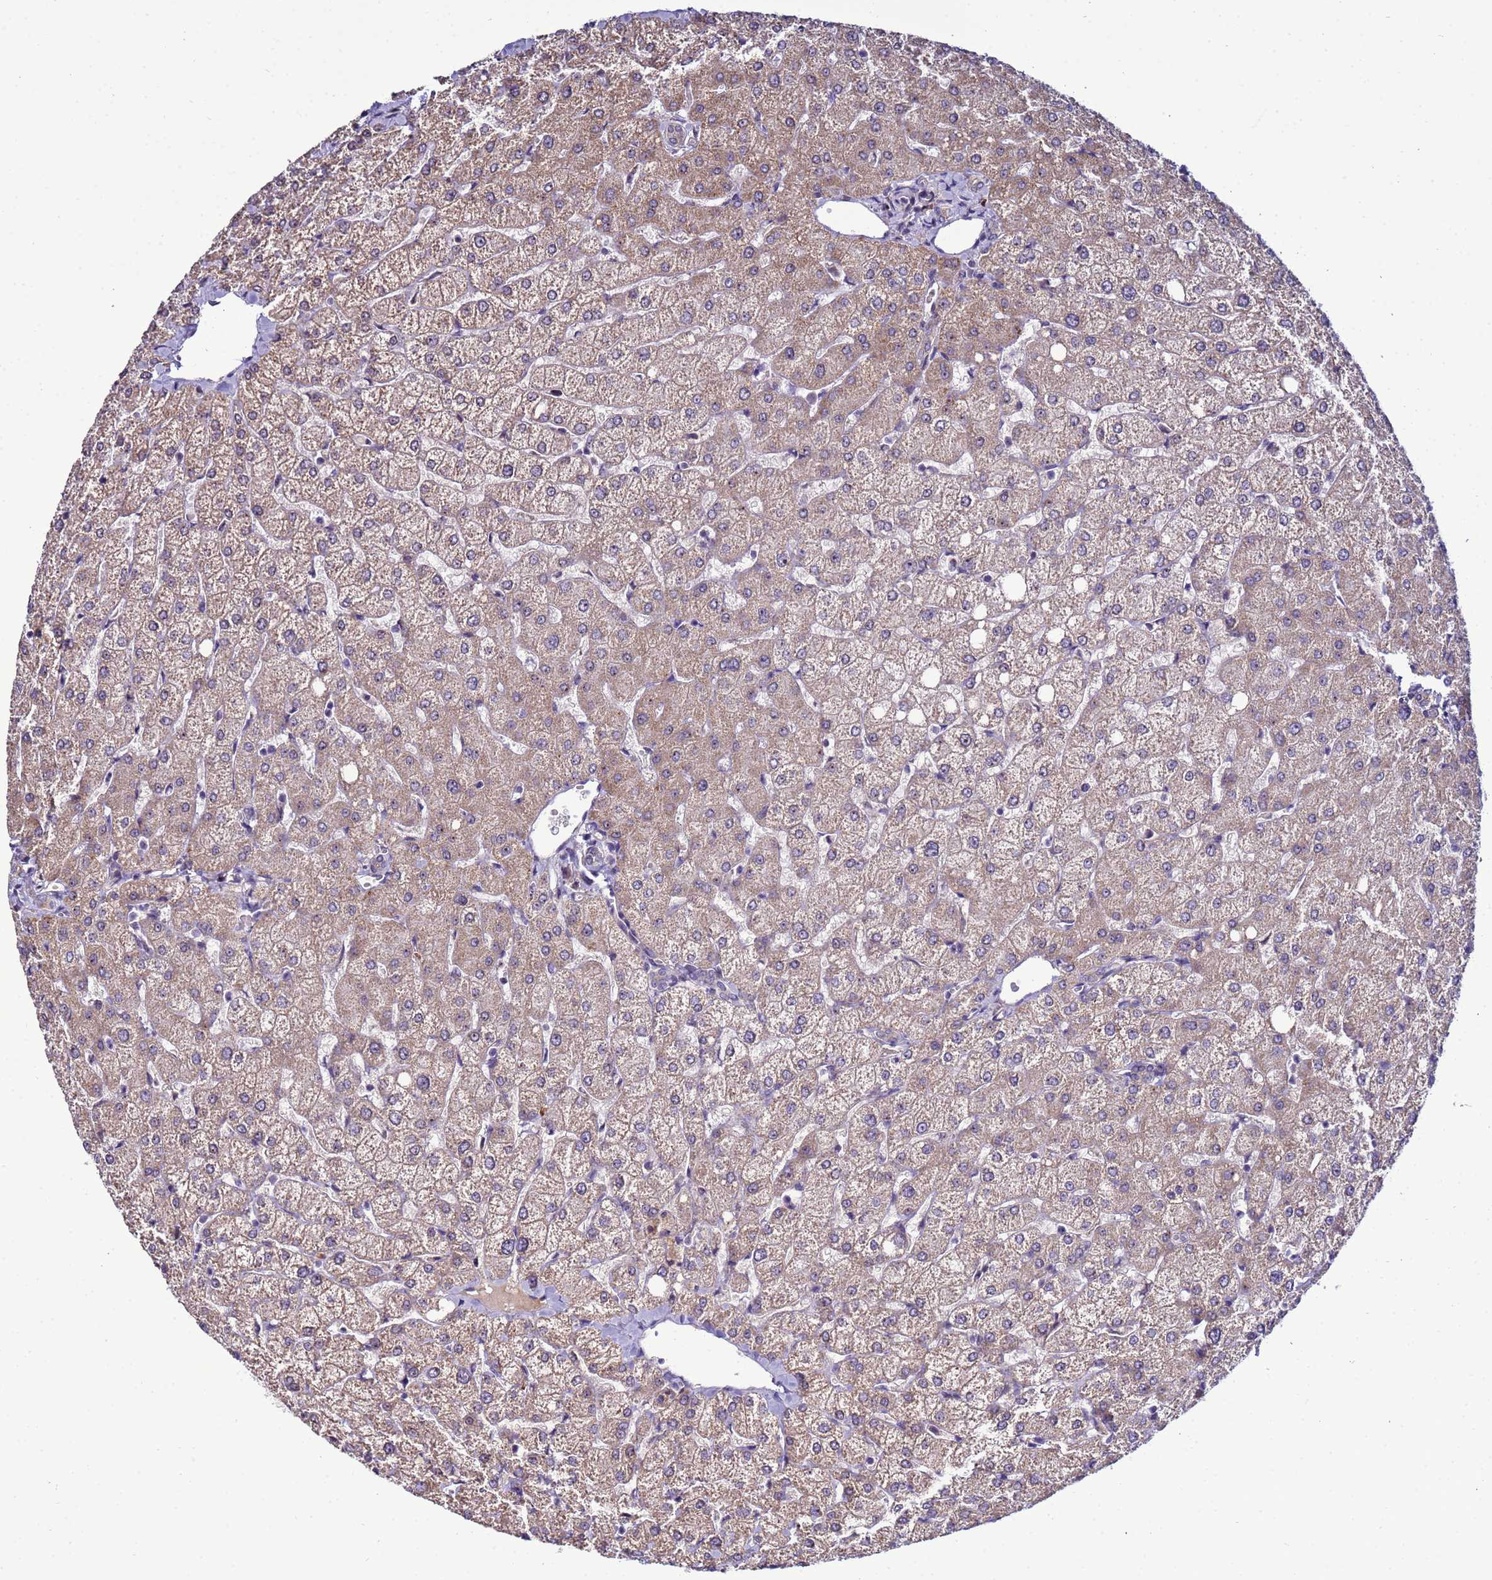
{"staining": {"intensity": "weak", "quantity": "25%-75%", "location": "cytoplasmic/membranous"}, "tissue": "liver", "cell_type": "Cholangiocytes", "image_type": "normal", "snomed": [{"axis": "morphology", "description": "Normal tissue, NOS"}, {"axis": "topography", "description": "Liver"}], "caption": "Weak cytoplasmic/membranous positivity for a protein is appreciated in about 25%-75% of cholangiocytes of benign liver using immunohistochemistry (IHC).", "gene": "NOL8", "patient": {"sex": "female", "age": 54}}